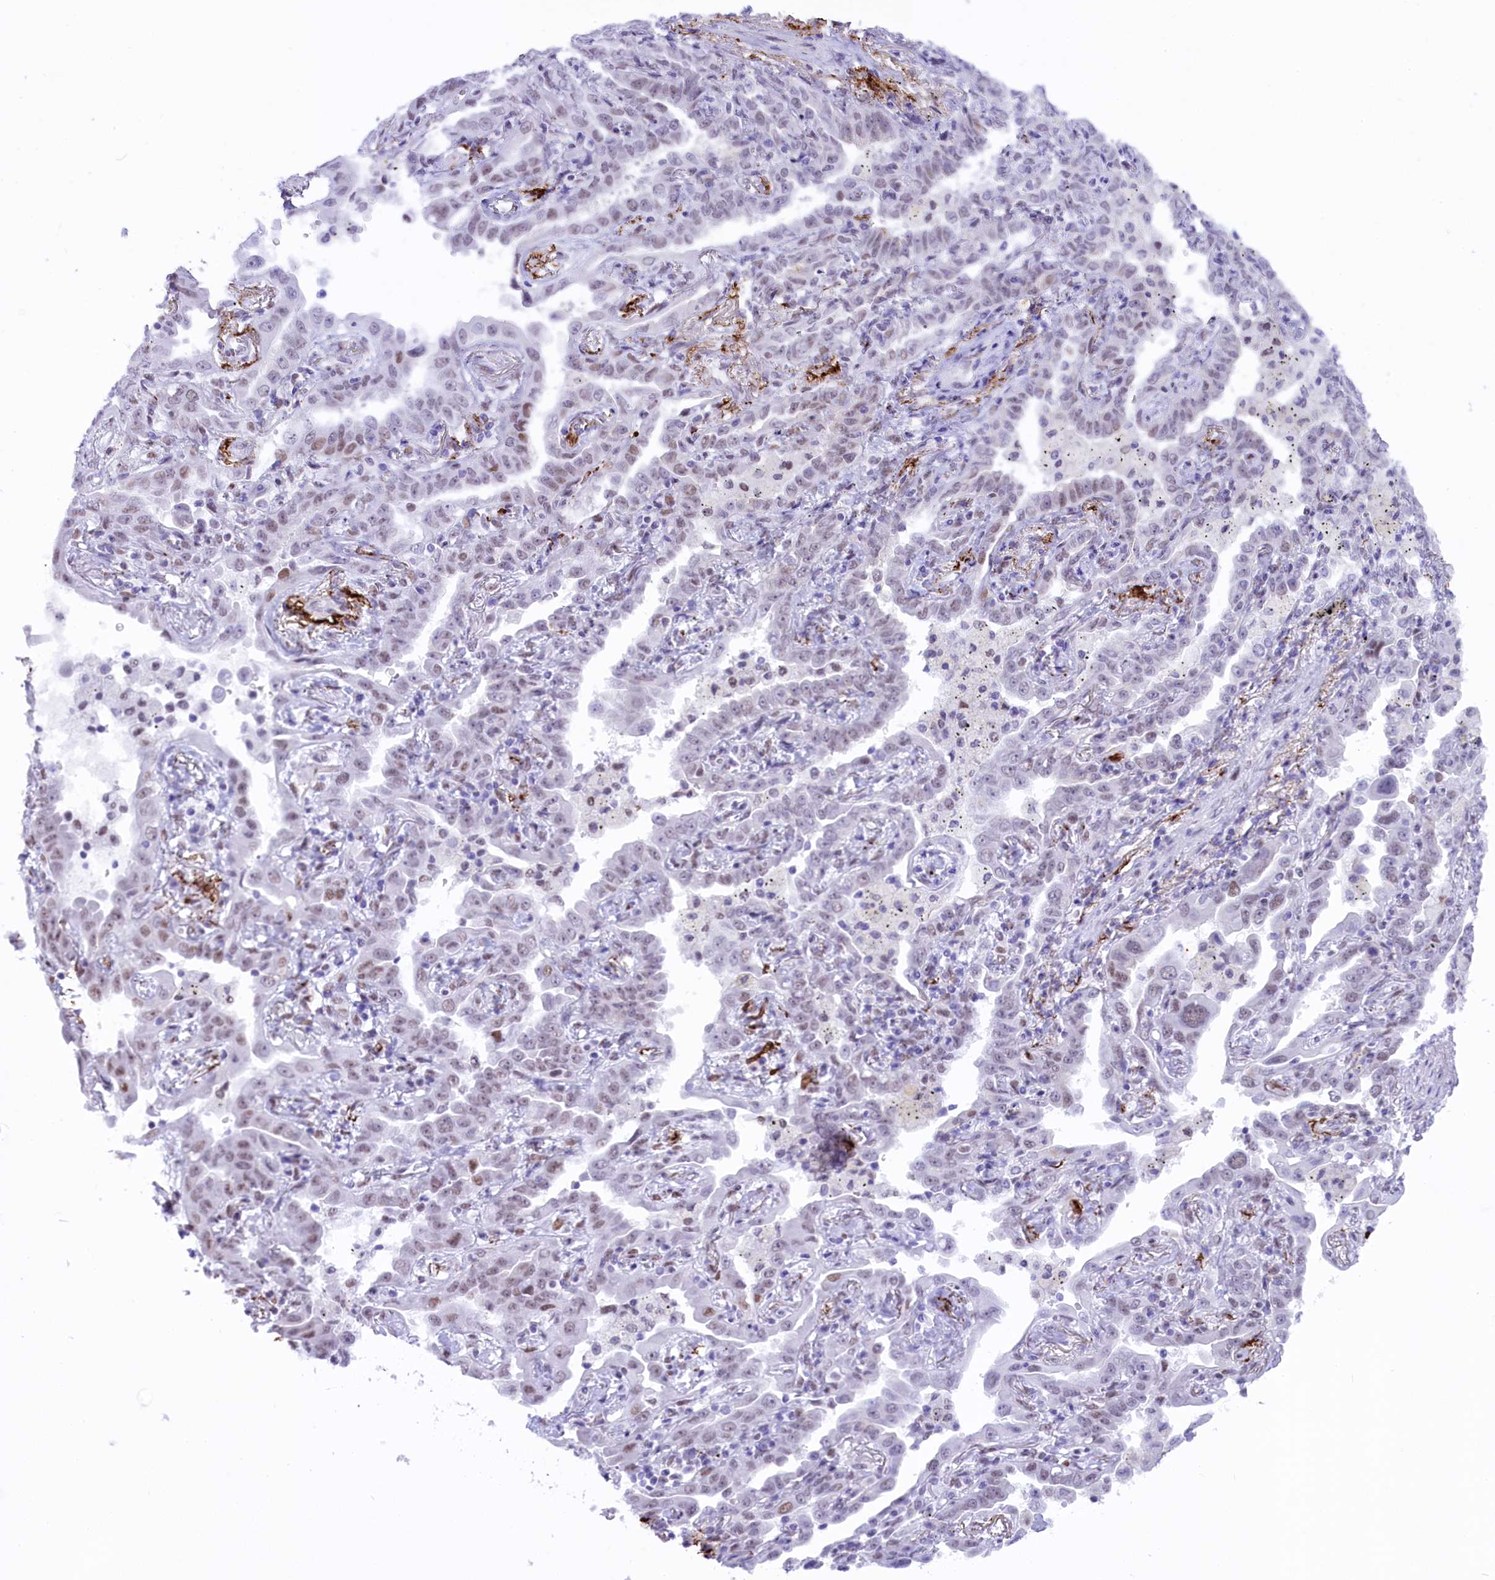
{"staining": {"intensity": "weak", "quantity": "<25%", "location": "nuclear"}, "tissue": "lung cancer", "cell_type": "Tumor cells", "image_type": "cancer", "snomed": [{"axis": "morphology", "description": "Adenocarcinoma, NOS"}, {"axis": "topography", "description": "Lung"}], "caption": "This is an immunohistochemistry (IHC) photomicrograph of human lung adenocarcinoma. There is no positivity in tumor cells.", "gene": "RPS6KB1", "patient": {"sex": "male", "age": 67}}